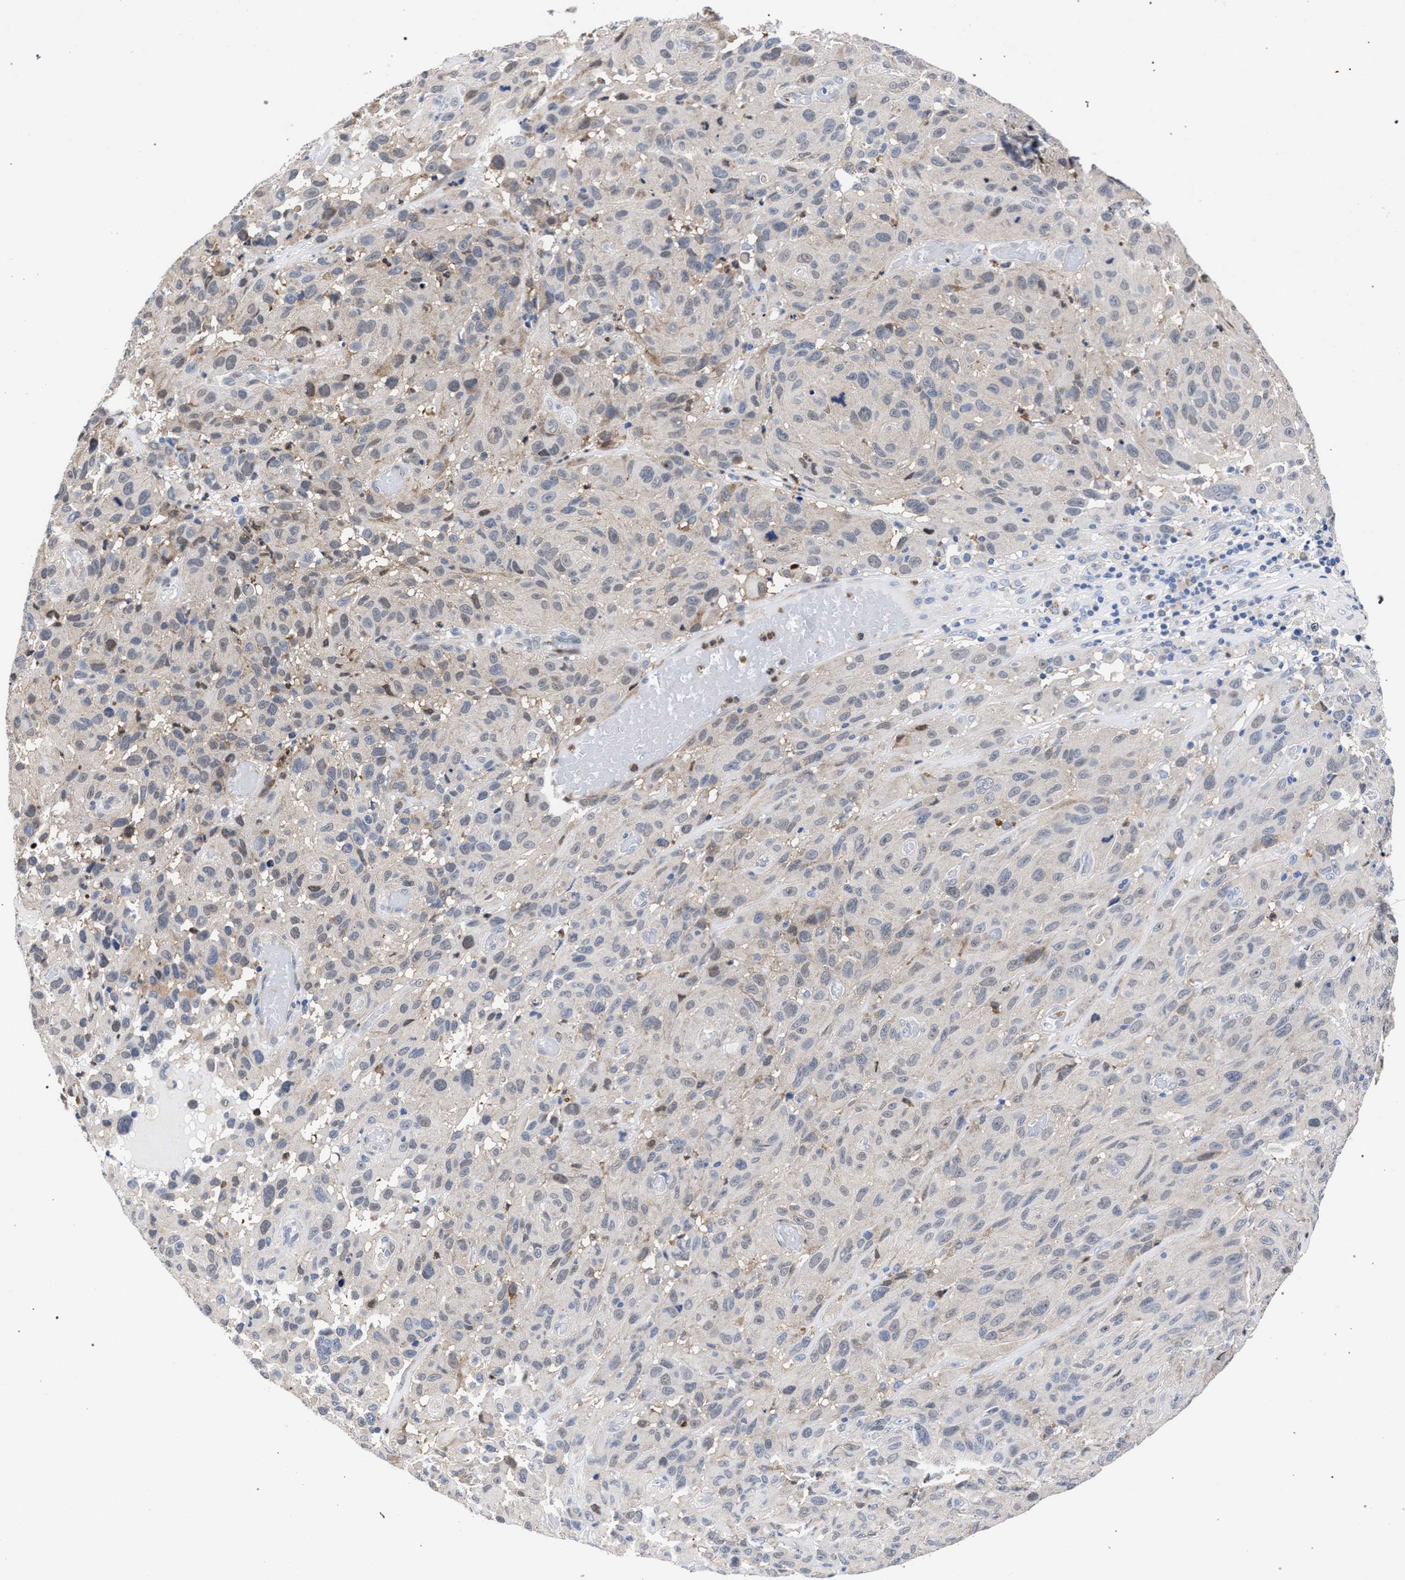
{"staining": {"intensity": "weak", "quantity": "<25%", "location": "nuclear"}, "tissue": "melanoma", "cell_type": "Tumor cells", "image_type": "cancer", "snomed": [{"axis": "morphology", "description": "Malignant melanoma, NOS"}, {"axis": "topography", "description": "Skin"}], "caption": "Tumor cells are negative for brown protein staining in melanoma.", "gene": "ZNF462", "patient": {"sex": "male", "age": 66}}